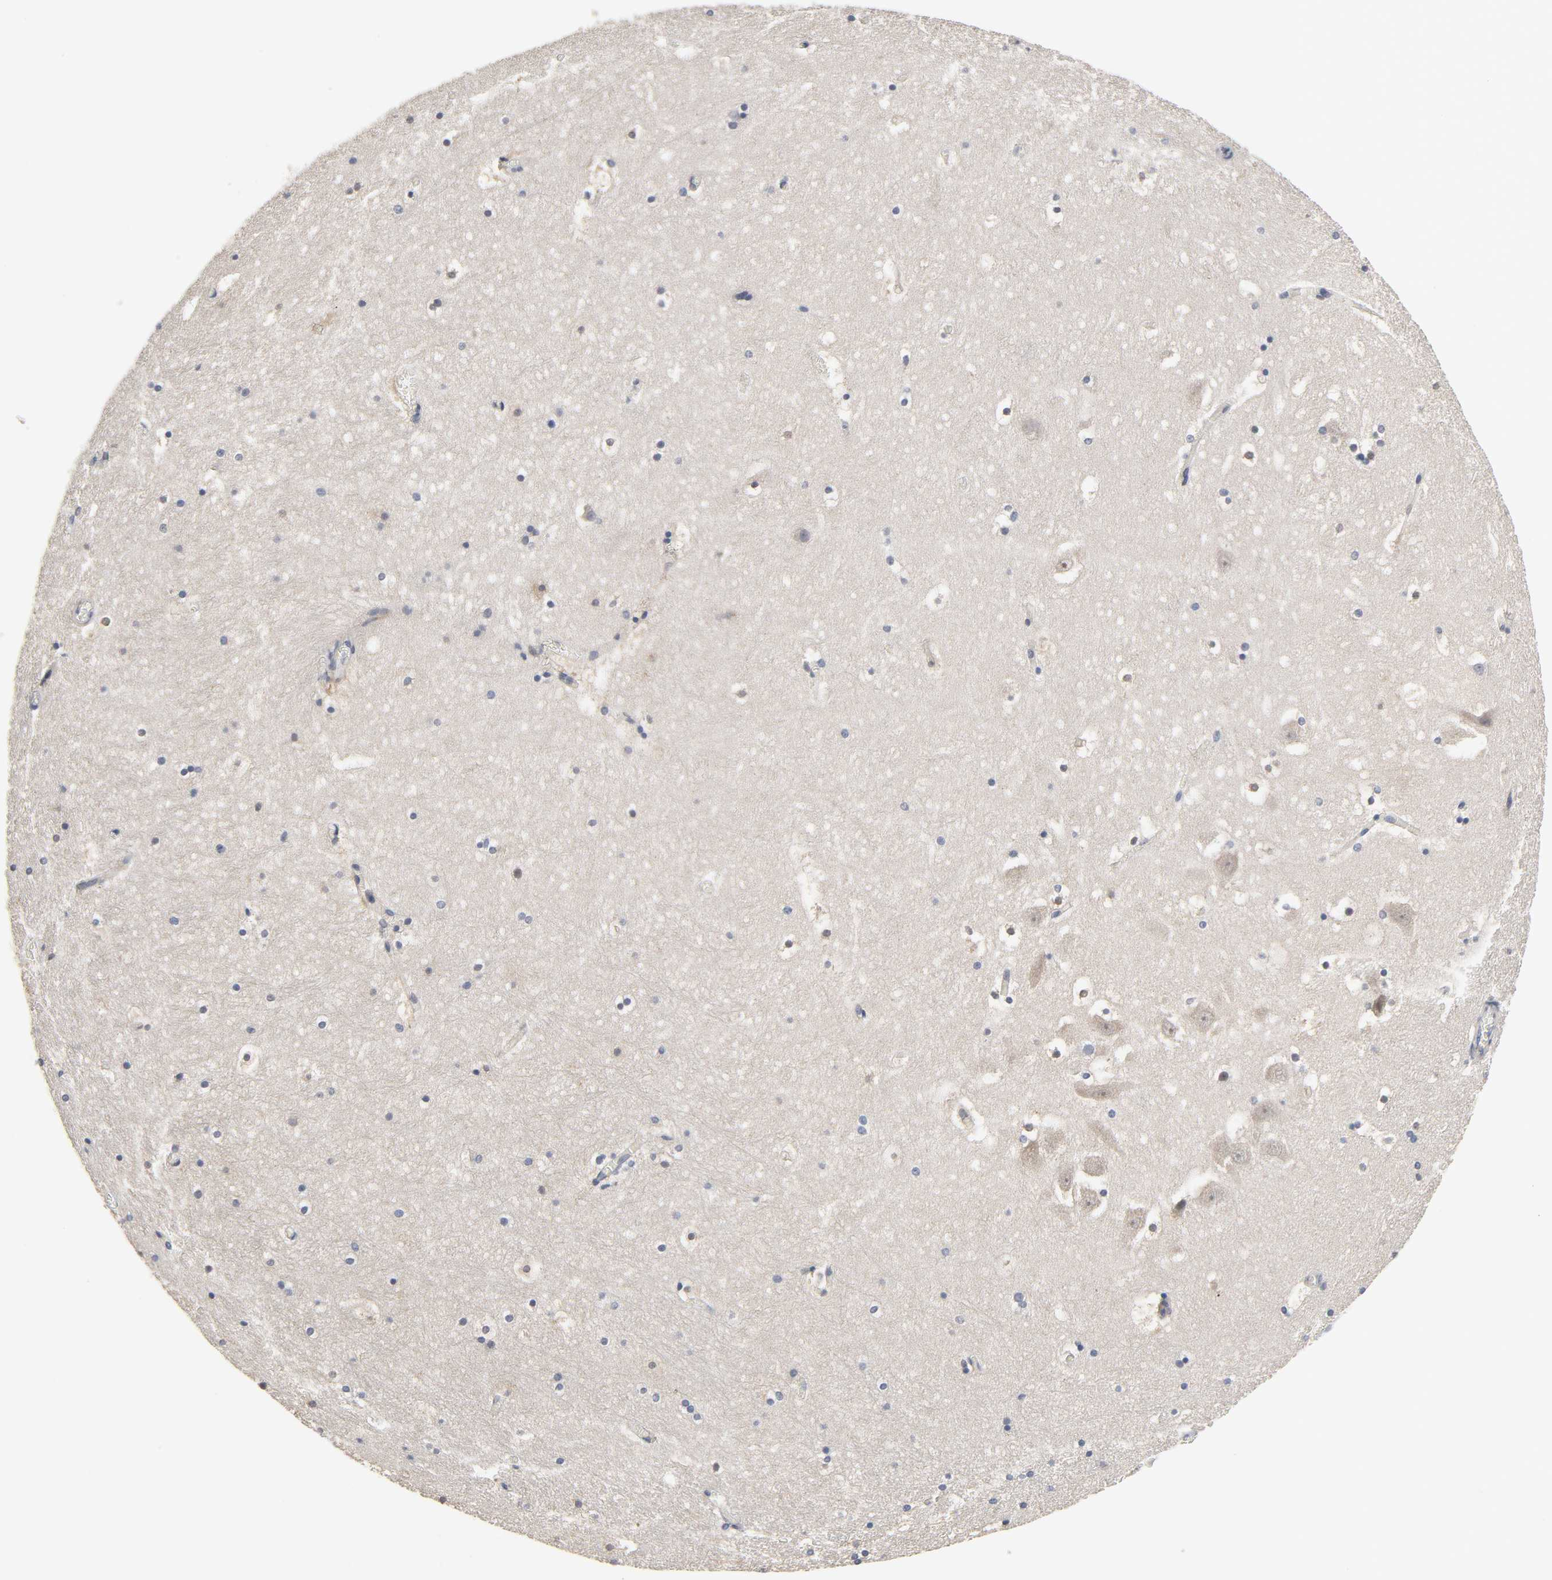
{"staining": {"intensity": "negative", "quantity": "none", "location": "none"}, "tissue": "hippocampus", "cell_type": "Glial cells", "image_type": "normal", "snomed": [{"axis": "morphology", "description": "Normal tissue, NOS"}, {"axis": "topography", "description": "Hippocampus"}], "caption": "Immunohistochemistry (IHC) histopathology image of normal human hippocampus stained for a protein (brown), which shows no expression in glial cells.", "gene": "HDLBP", "patient": {"sex": "male", "age": 45}}